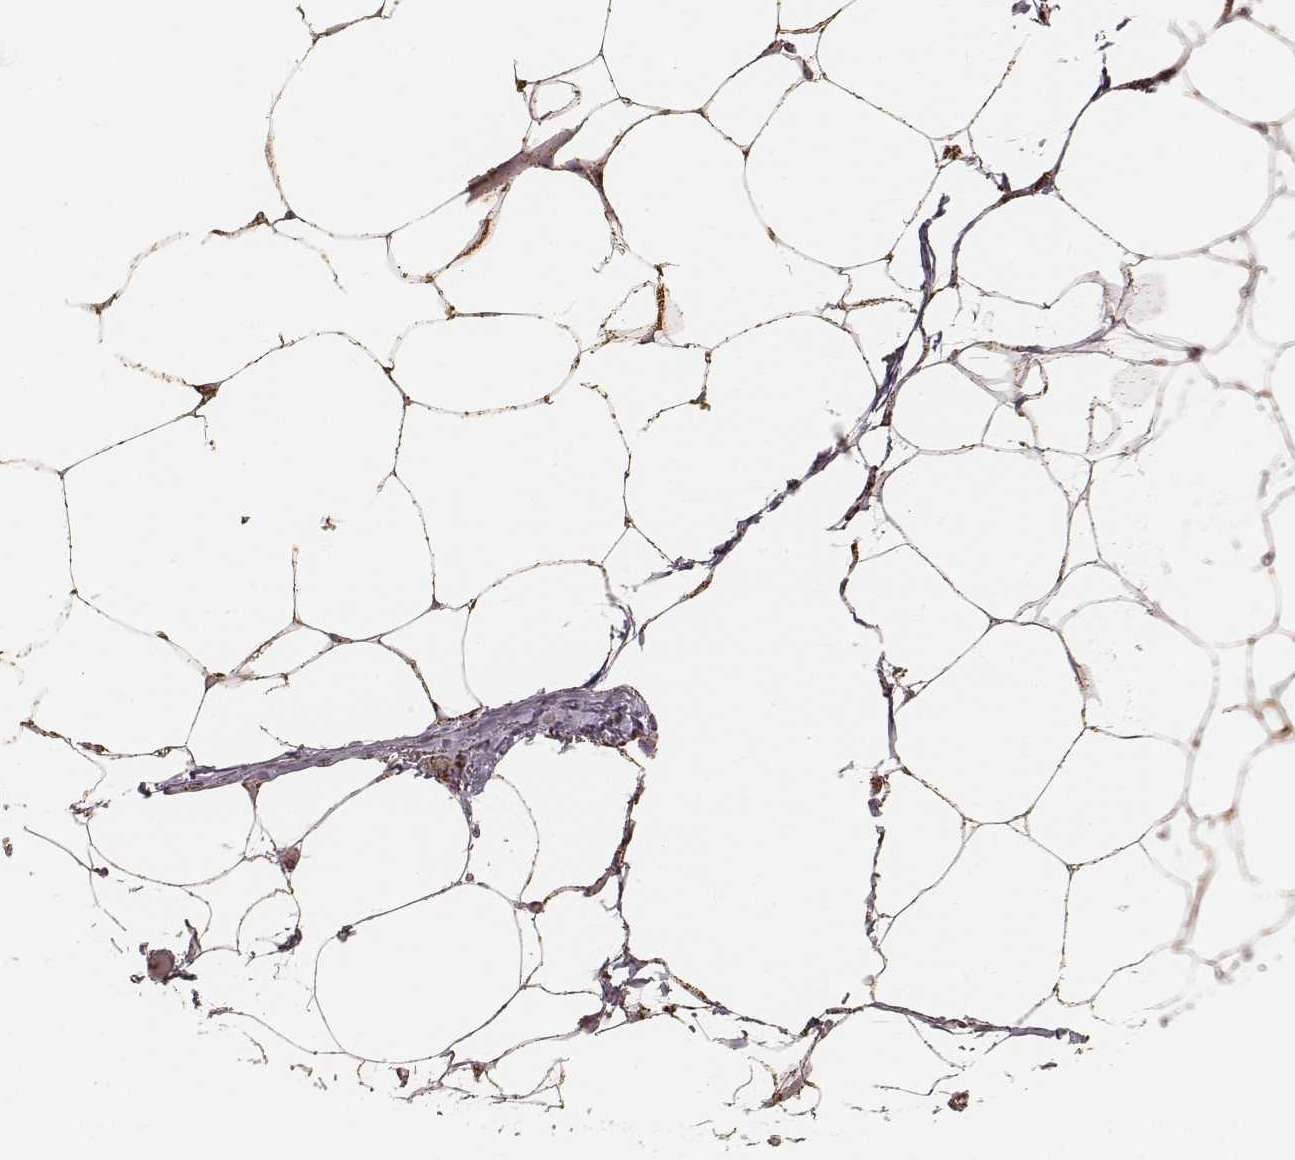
{"staining": {"intensity": "strong", "quantity": ">75%", "location": "cytoplasmic/membranous"}, "tissue": "adipose tissue", "cell_type": "Adipocytes", "image_type": "normal", "snomed": [{"axis": "morphology", "description": "Normal tissue, NOS"}, {"axis": "topography", "description": "Adipose tissue"}], "caption": "IHC of unremarkable adipose tissue exhibits high levels of strong cytoplasmic/membranous positivity in approximately >75% of adipocytes.", "gene": "CS", "patient": {"sex": "male", "age": 57}}